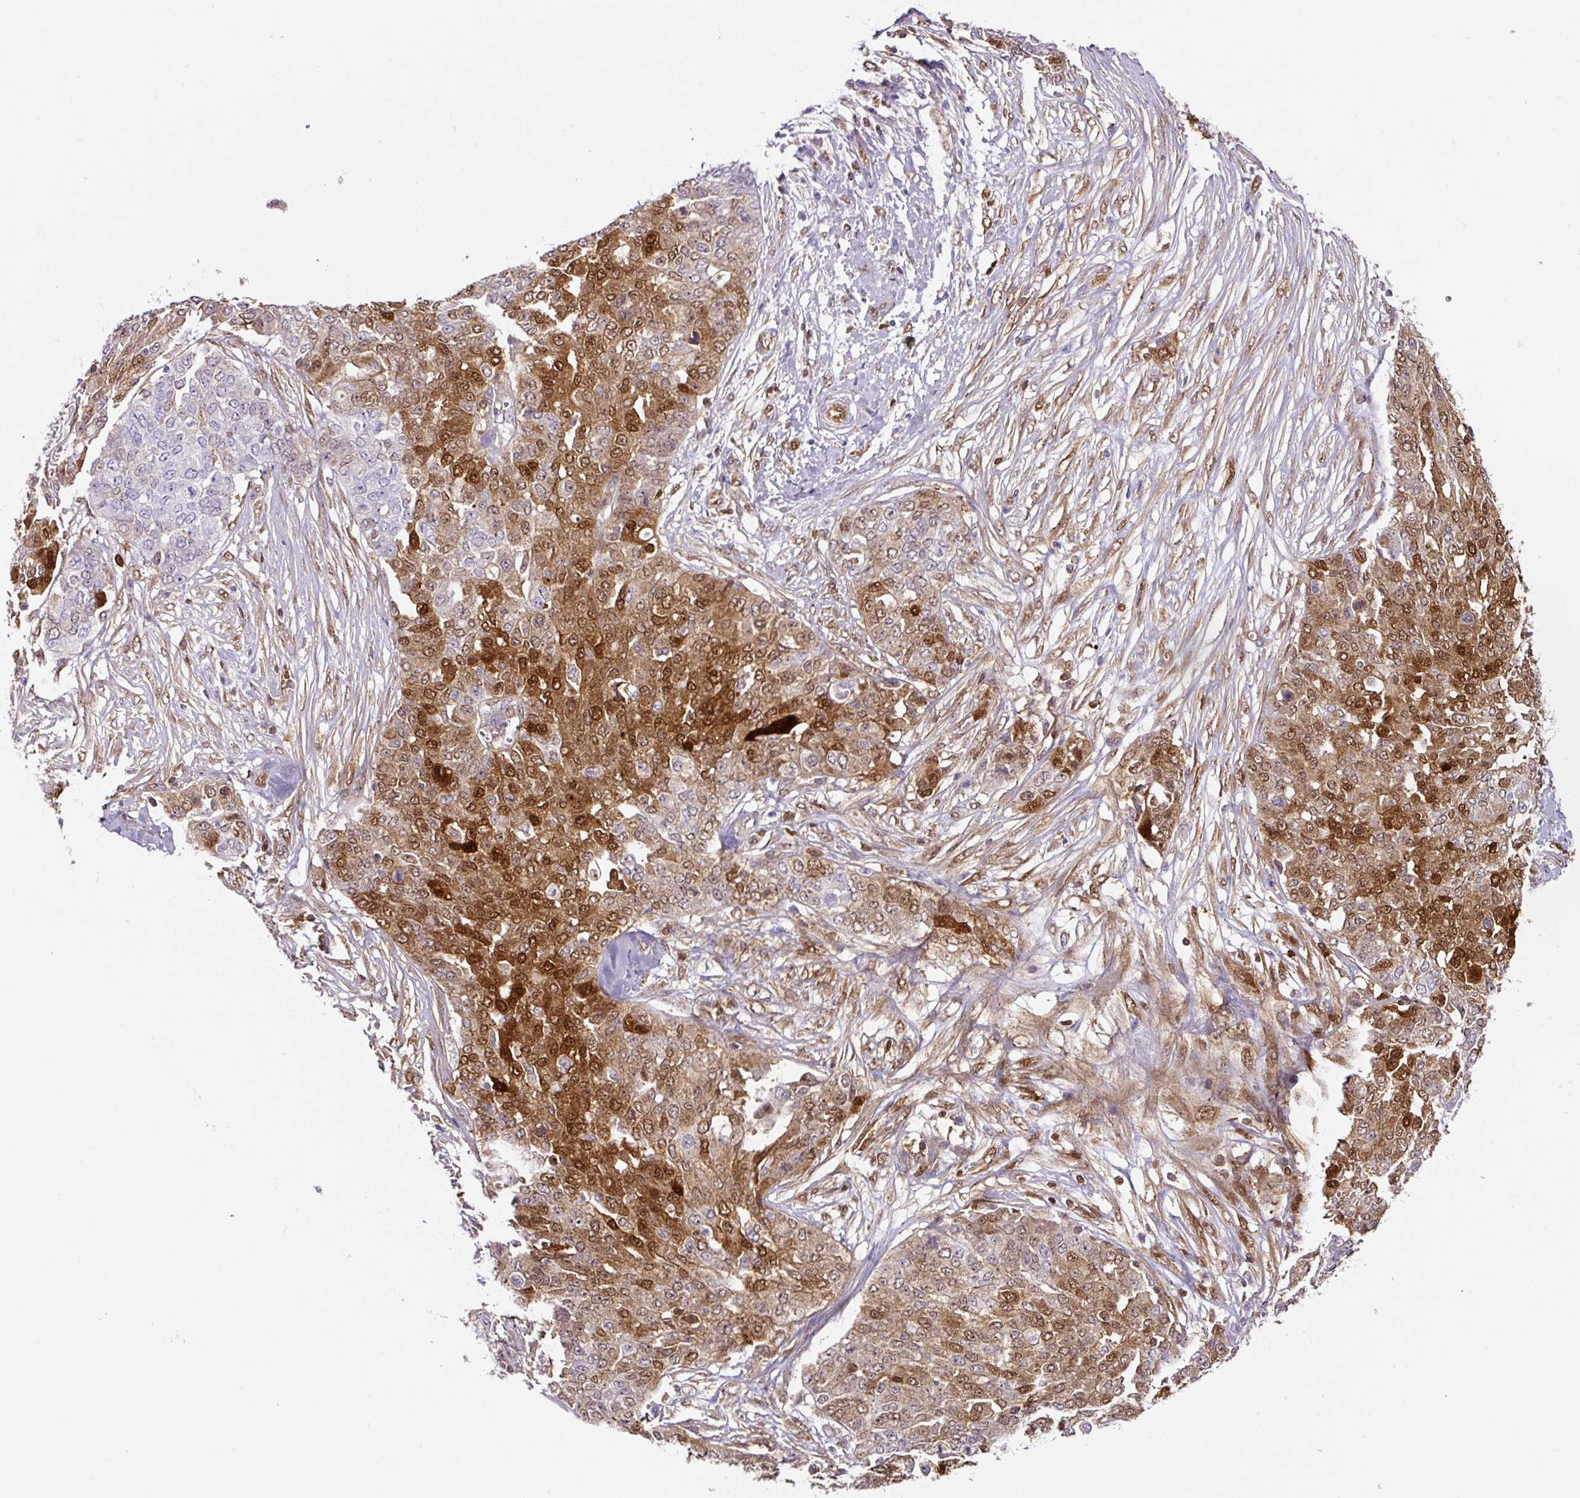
{"staining": {"intensity": "moderate", "quantity": "25%-75%", "location": "cytoplasmic/membranous,nuclear"}, "tissue": "ovarian cancer", "cell_type": "Tumor cells", "image_type": "cancer", "snomed": [{"axis": "morphology", "description": "Cystadenocarcinoma, serous, NOS"}, {"axis": "topography", "description": "Soft tissue"}, {"axis": "topography", "description": "Ovary"}], "caption": "This is an image of IHC staining of ovarian cancer, which shows moderate expression in the cytoplasmic/membranous and nuclear of tumor cells.", "gene": "ANXA1", "patient": {"sex": "female", "age": 57}}